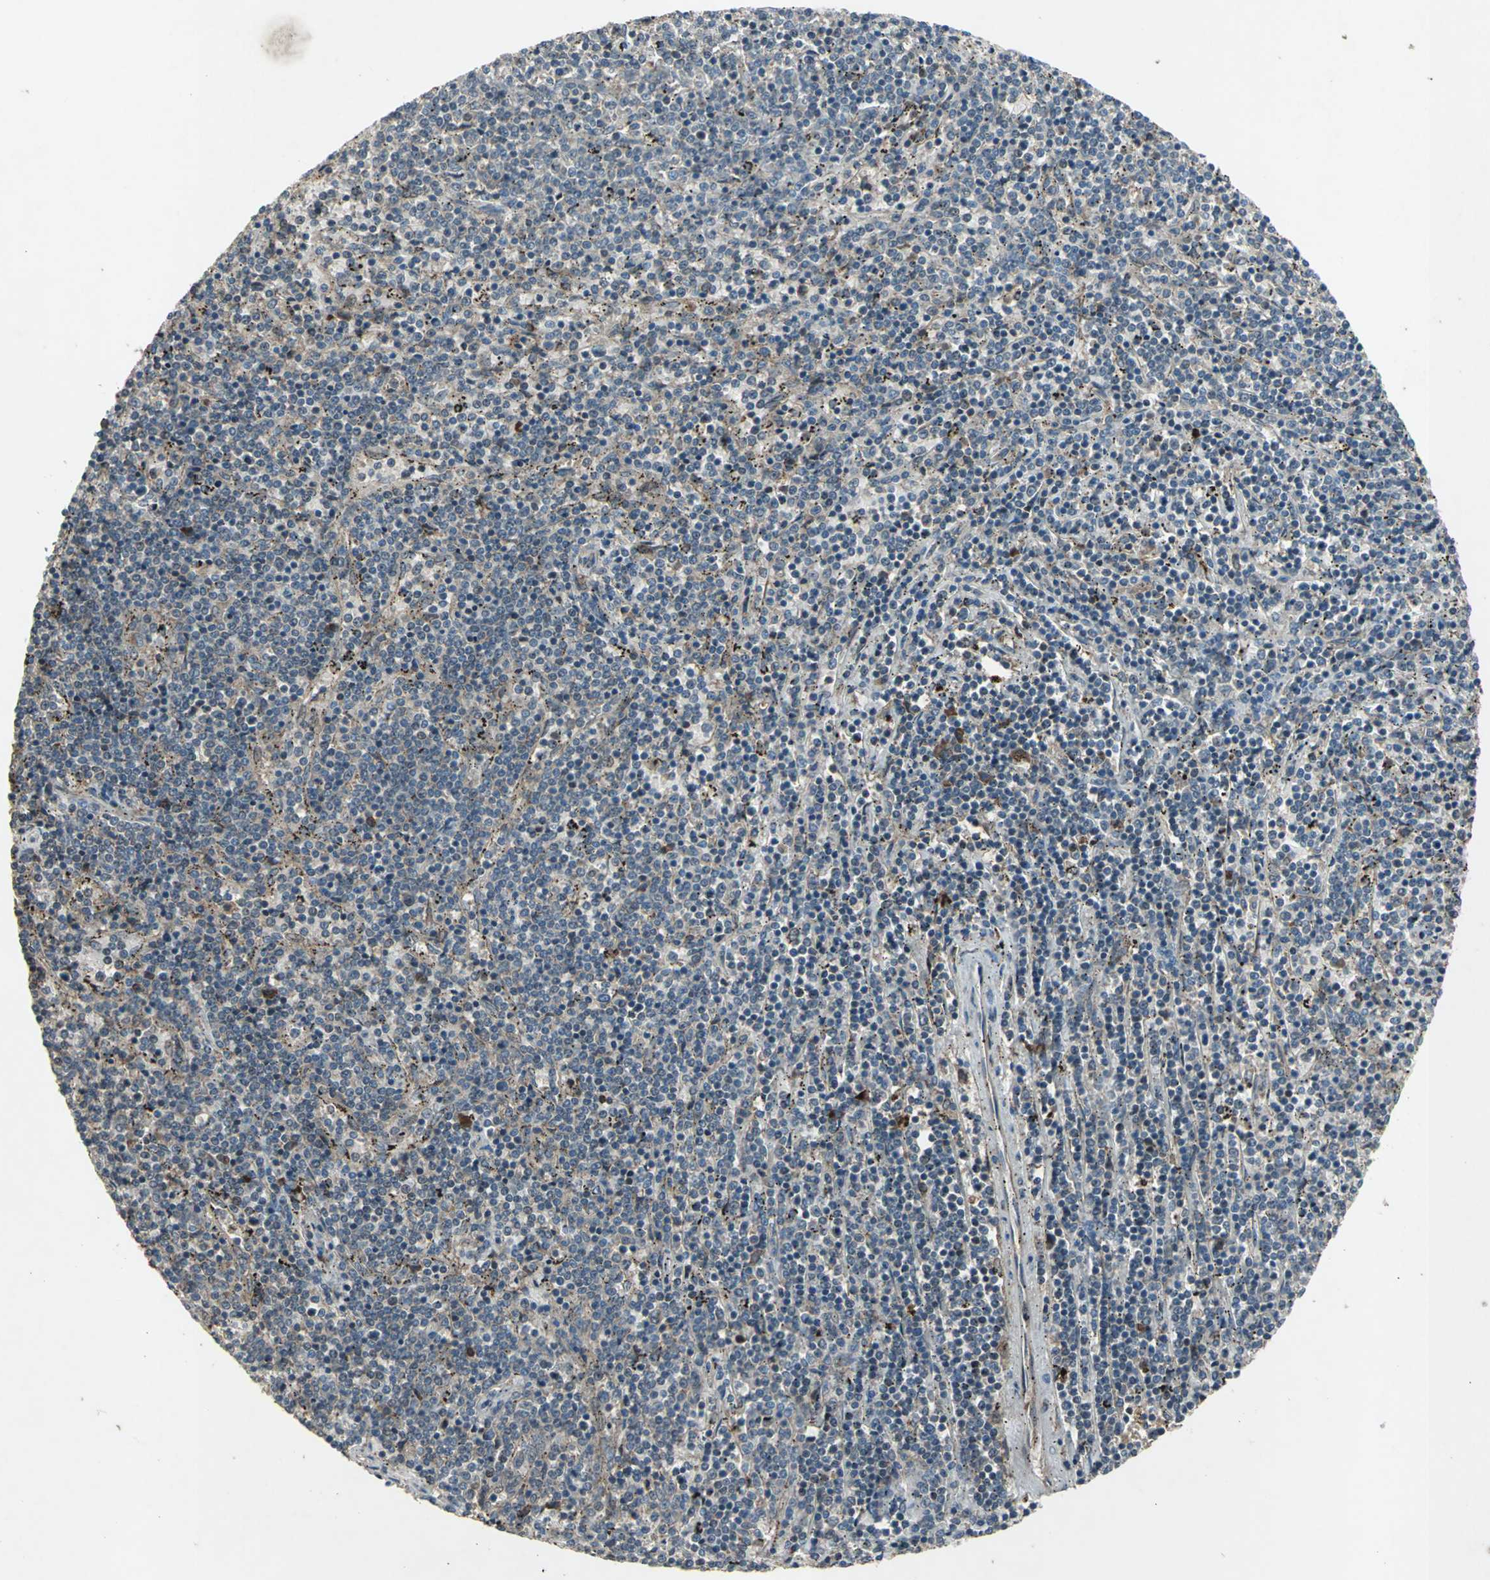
{"staining": {"intensity": "weak", "quantity": "25%-75%", "location": "cytoplasmic/membranous"}, "tissue": "lymphoma", "cell_type": "Tumor cells", "image_type": "cancer", "snomed": [{"axis": "morphology", "description": "Malignant lymphoma, non-Hodgkin's type, Low grade"}, {"axis": "topography", "description": "Spleen"}], "caption": "Tumor cells demonstrate low levels of weak cytoplasmic/membranous expression in approximately 25%-75% of cells in human low-grade malignant lymphoma, non-Hodgkin's type.", "gene": "SEPTIN4", "patient": {"sex": "female", "age": 50}}